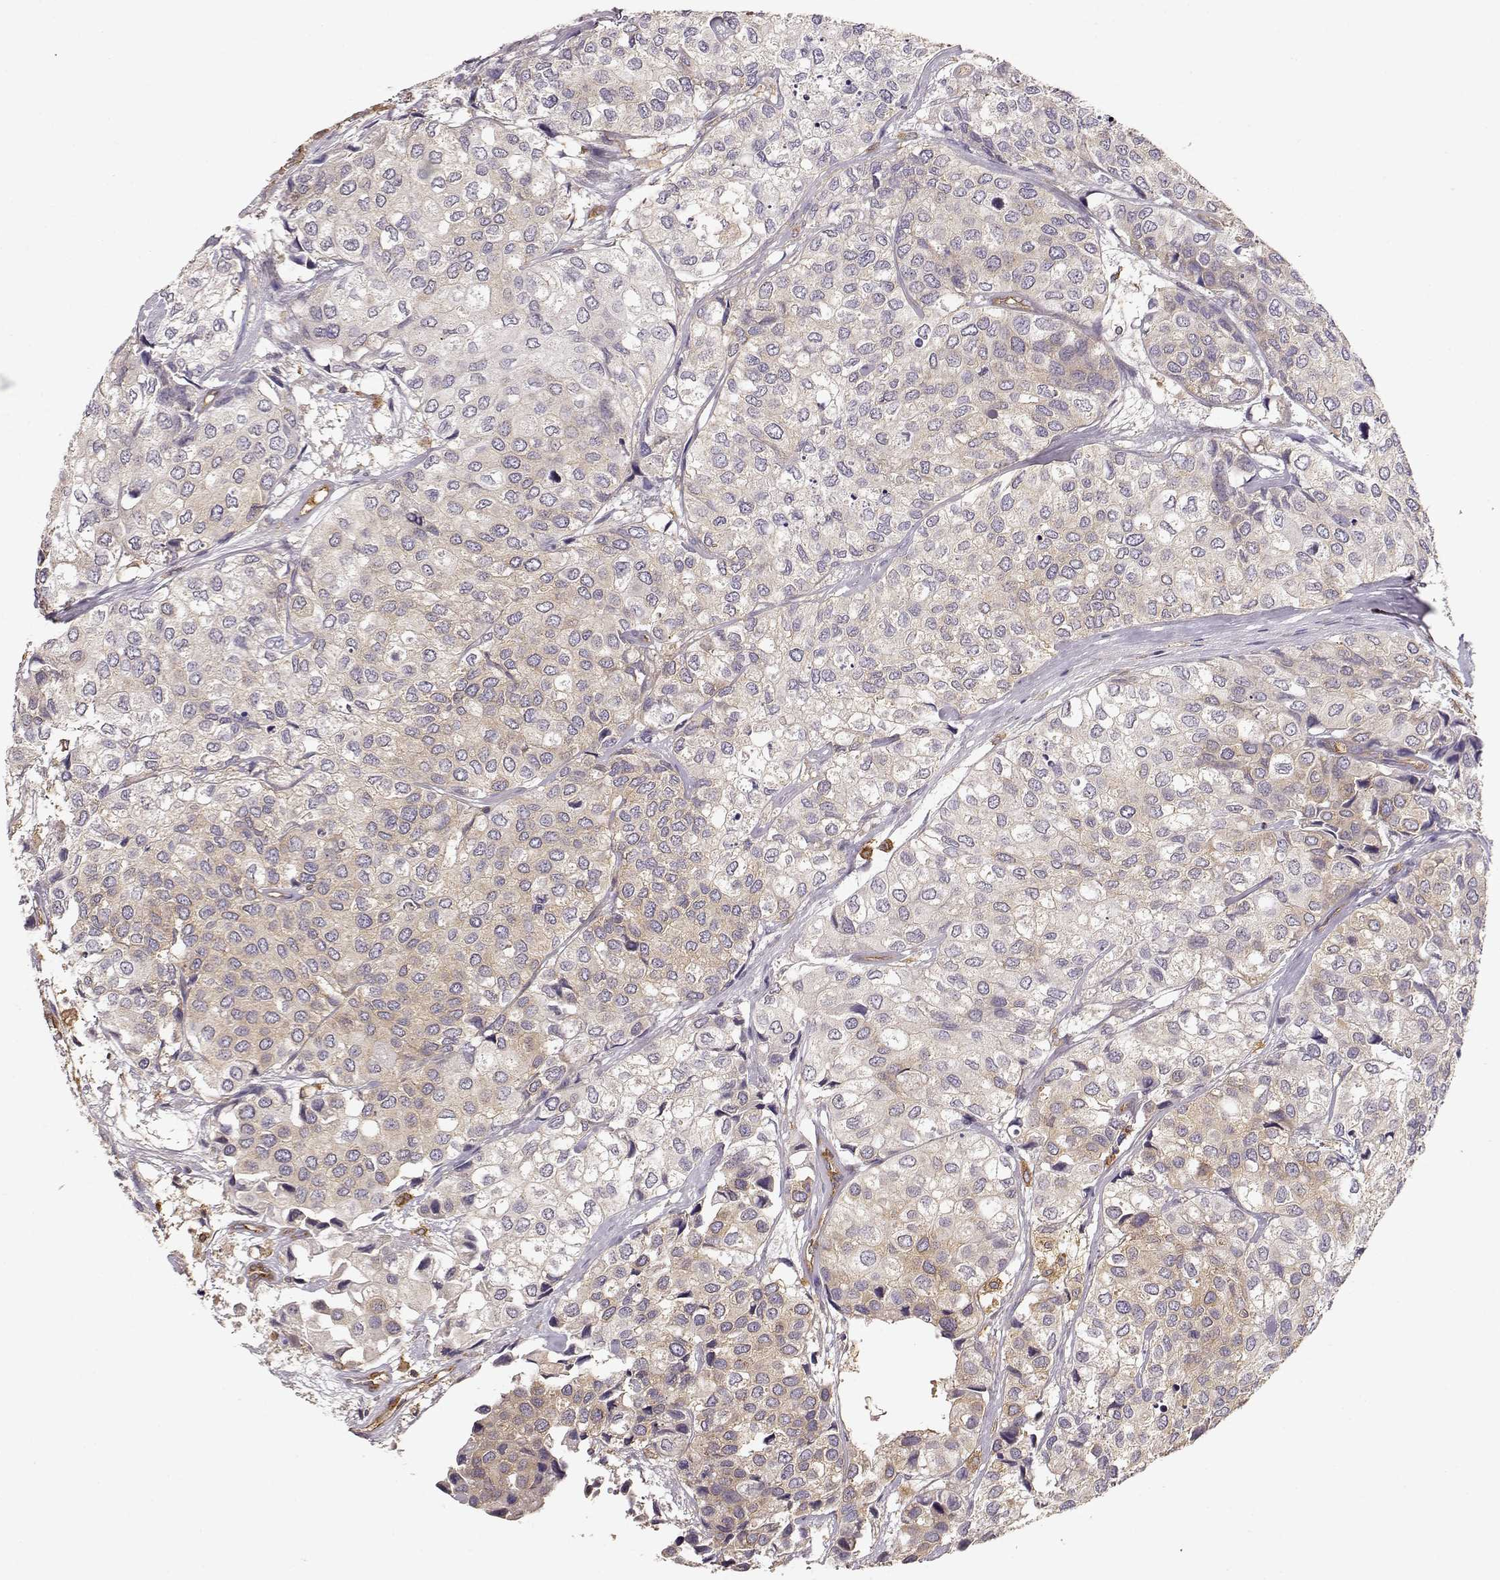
{"staining": {"intensity": "weak", "quantity": ">75%", "location": "cytoplasmic/membranous"}, "tissue": "urothelial cancer", "cell_type": "Tumor cells", "image_type": "cancer", "snomed": [{"axis": "morphology", "description": "Urothelial carcinoma, High grade"}, {"axis": "topography", "description": "Urinary bladder"}], "caption": "Weak cytoplasmic/membranous positivity for a protein is appreciated in approximately >75% of tumor cells of urothelial cancer using immunohistochemistry.", "gene": "ARHGEF2", "patient": {"sex": "male", "age": 73}}